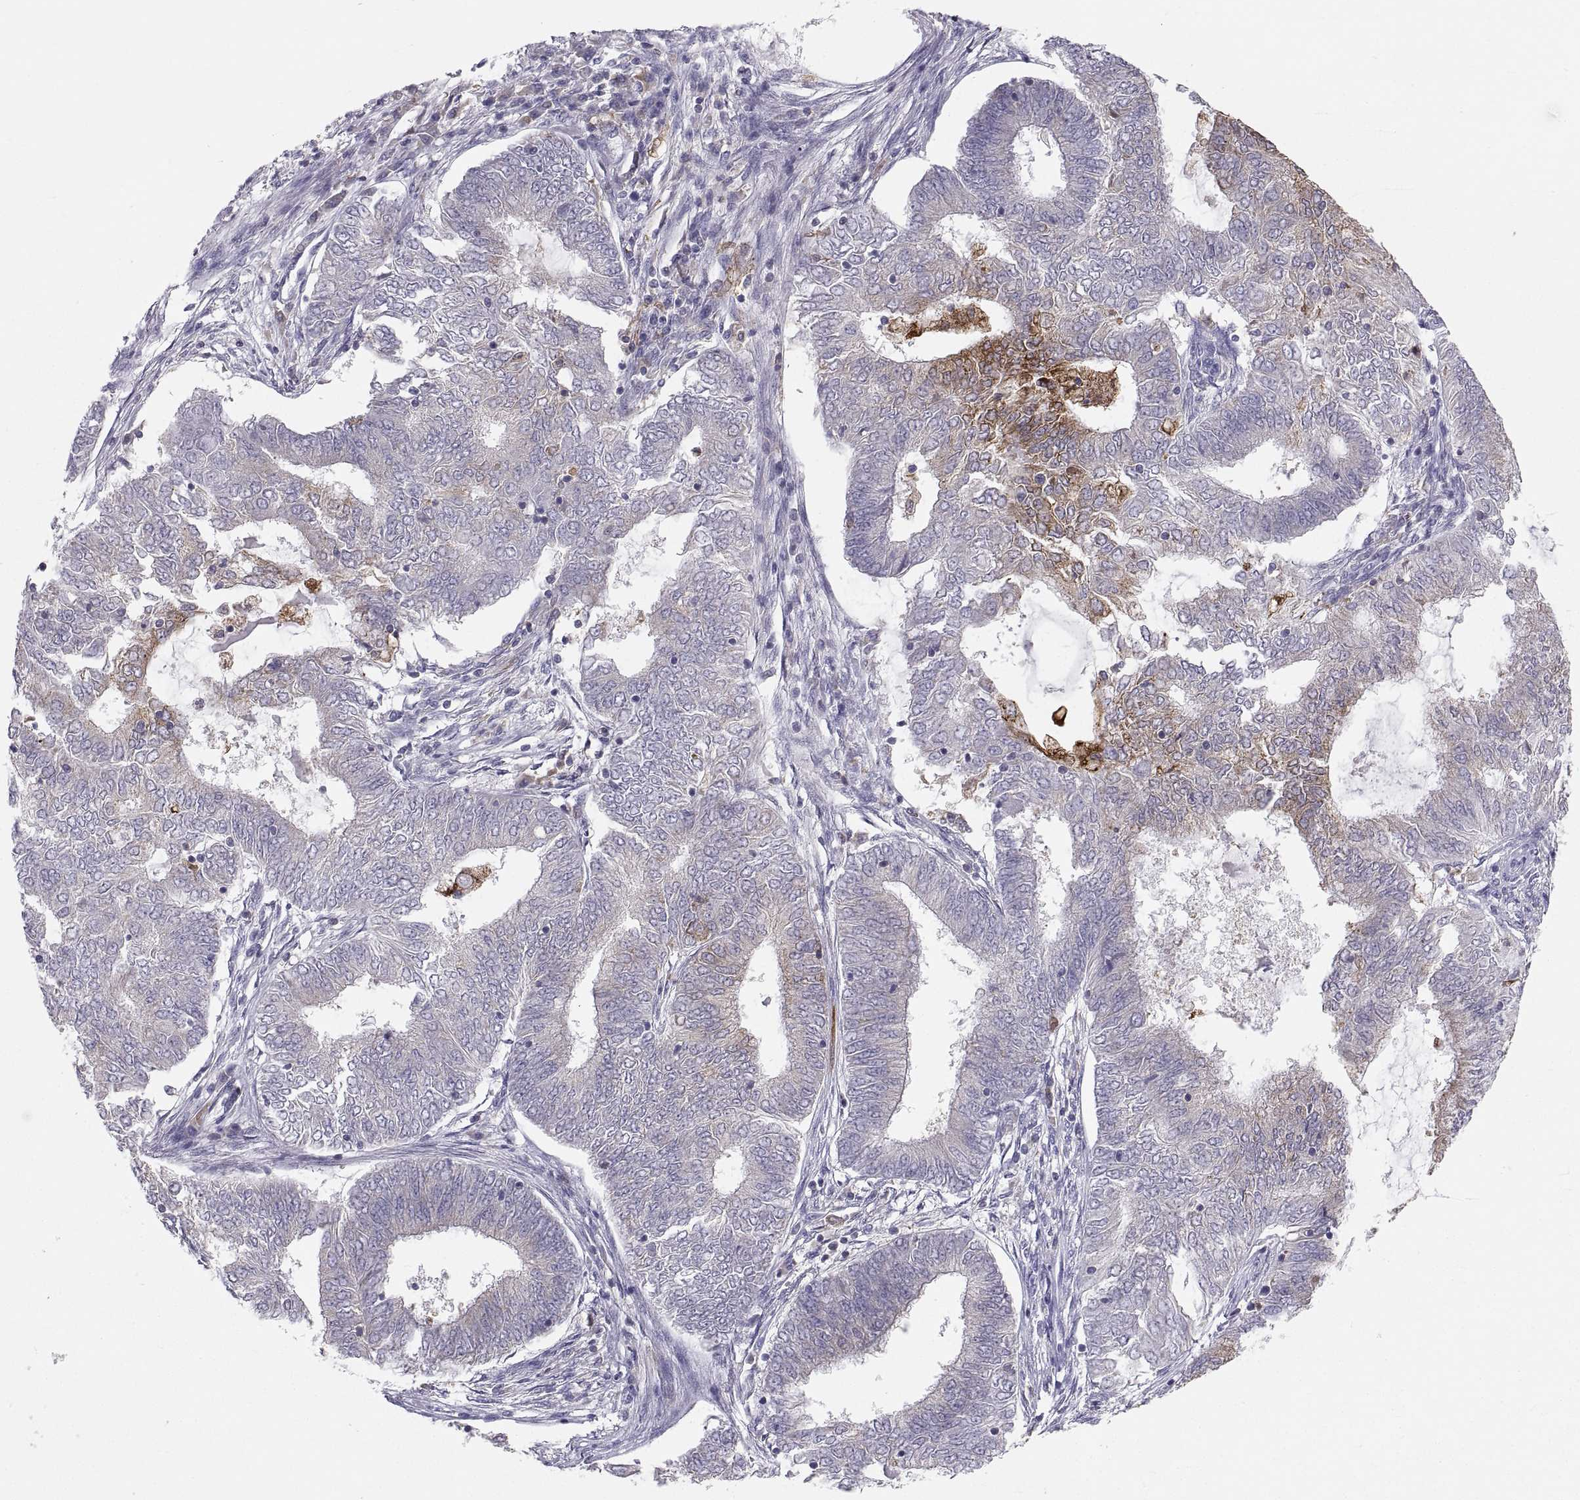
{"staining": {"intensity": "strong", "quantity": "<25%", "location": "cytoplasmic/membranous"}, "tissue": "endometrial cancer", "cell_type": "Tumor cells", "image_type": "cancer", "snomed": [{"axis": "morphology", "description": "Adenocarcinoma, NOS"}, {"axis": "topography", "description": "Endometrium"}], "caption": "Immunohistochemical staining of human endometrial adenocarcinoma exhibits medium levels of strong cytoplasmic/membranous protein positivity in approximately <25% of tumor cells.", "gene": "ERO1A", "patient": {"sex": "female", "age": 62}}